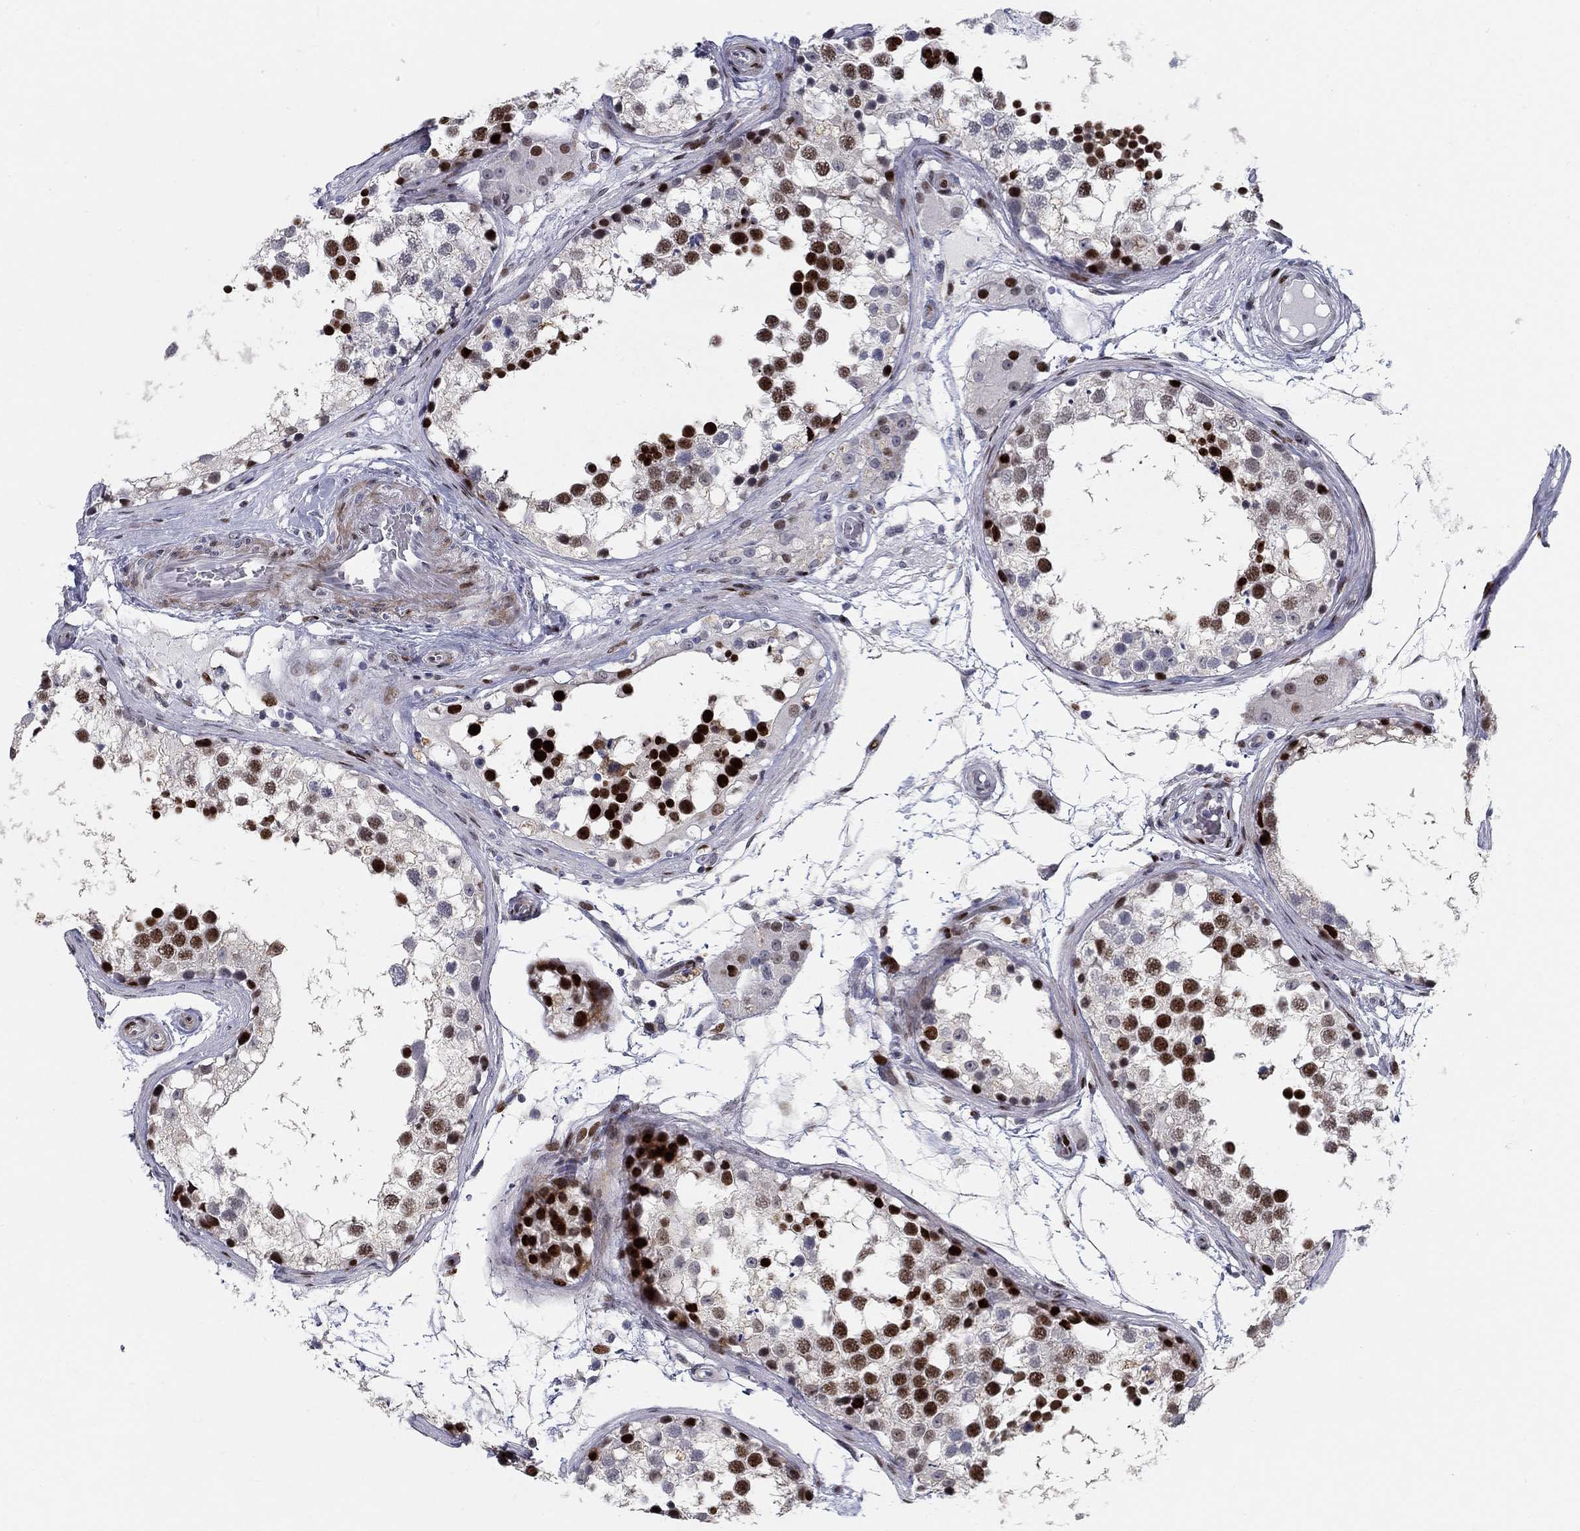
{"staining": {"intensity": "strong", "quantity": "25%-75%", "location": "nuclear"}, "tissue": "testis", "cell_type": "Cells in seminiferous ducts", "image_type": "normal", "snomed": [{"axis": "morphology", "description": "Normal tissue, NOS"}, {"axis": "morphology", "description": "Seminoma, NOS"}, {"axis": "topography", "description": "Testis"}], "caption": "A micrograph of human testis stained for a protein demonstrates strong nuclear brown staining in cells in seminiferous ducts. The protein is shown in brown color, while the nuclei are stained blue.", "gene": "RAPGEF5", "patient": {"sex": "male", "age": 65}}